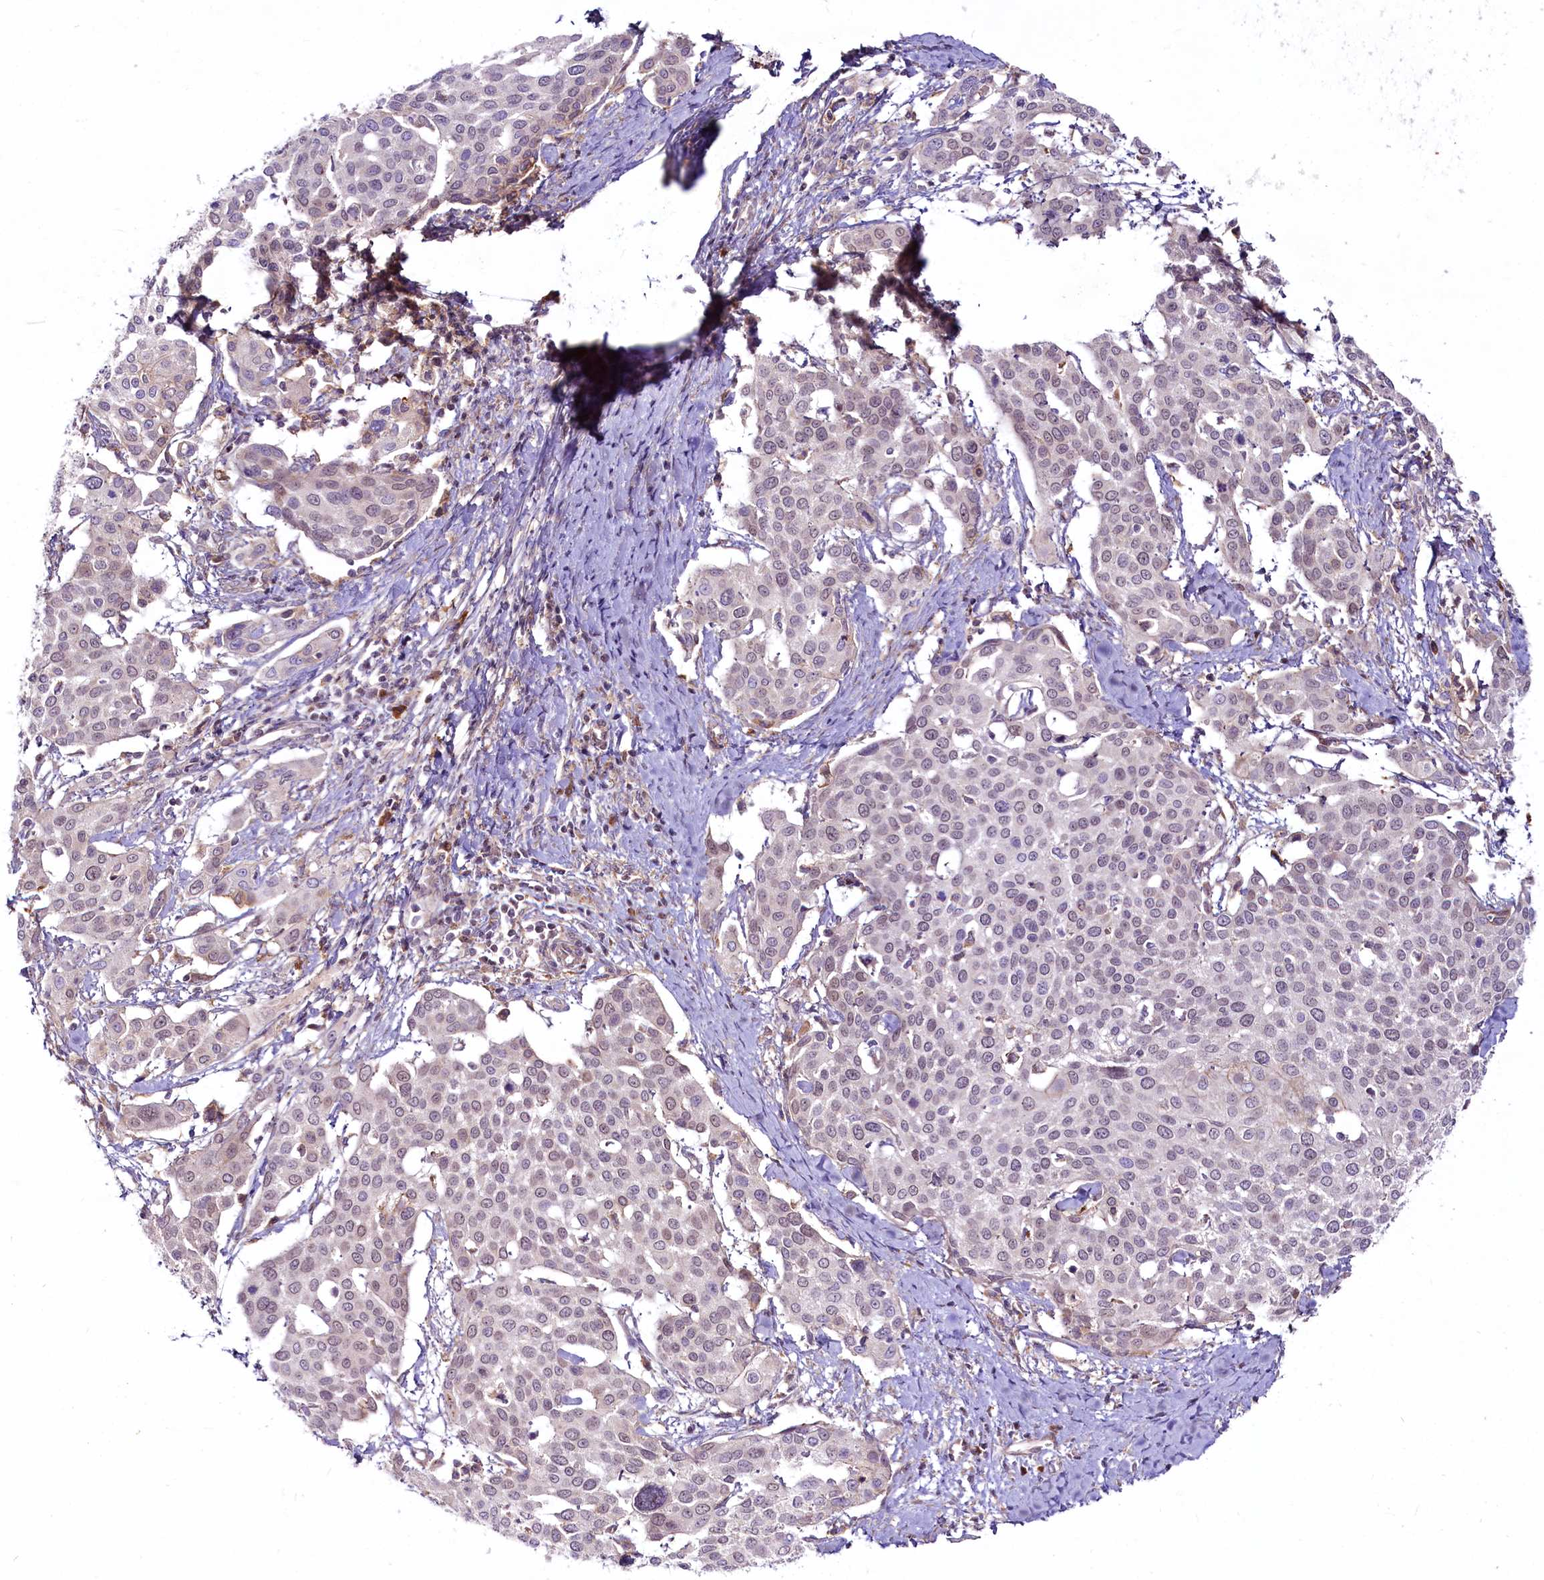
{"staining": {"intensity": "weak", "quantity": "25%-75%", "location": "cytoplasmic/membranous,nuclear"}, "tissue": "cervical cancer", "cell_type": "Tumor cells", "image_type": "cancer", "snomed": [{"axis": "morphology", "description": "Squamous cell carcinoma, NOS"}, {"axis": "topography", "description": "Cervix"}], "caption": "Protein expression analysis of cervical cancer exhibits weak cytoplasmic/membranous and nuclear expression in approximately 25%-75% of tumor cells. The protein of interest is shown in brown color, while the nuclei are stained blue.", "gene": "RSBN1", "patient": {"sex": "female", "age": 44}}